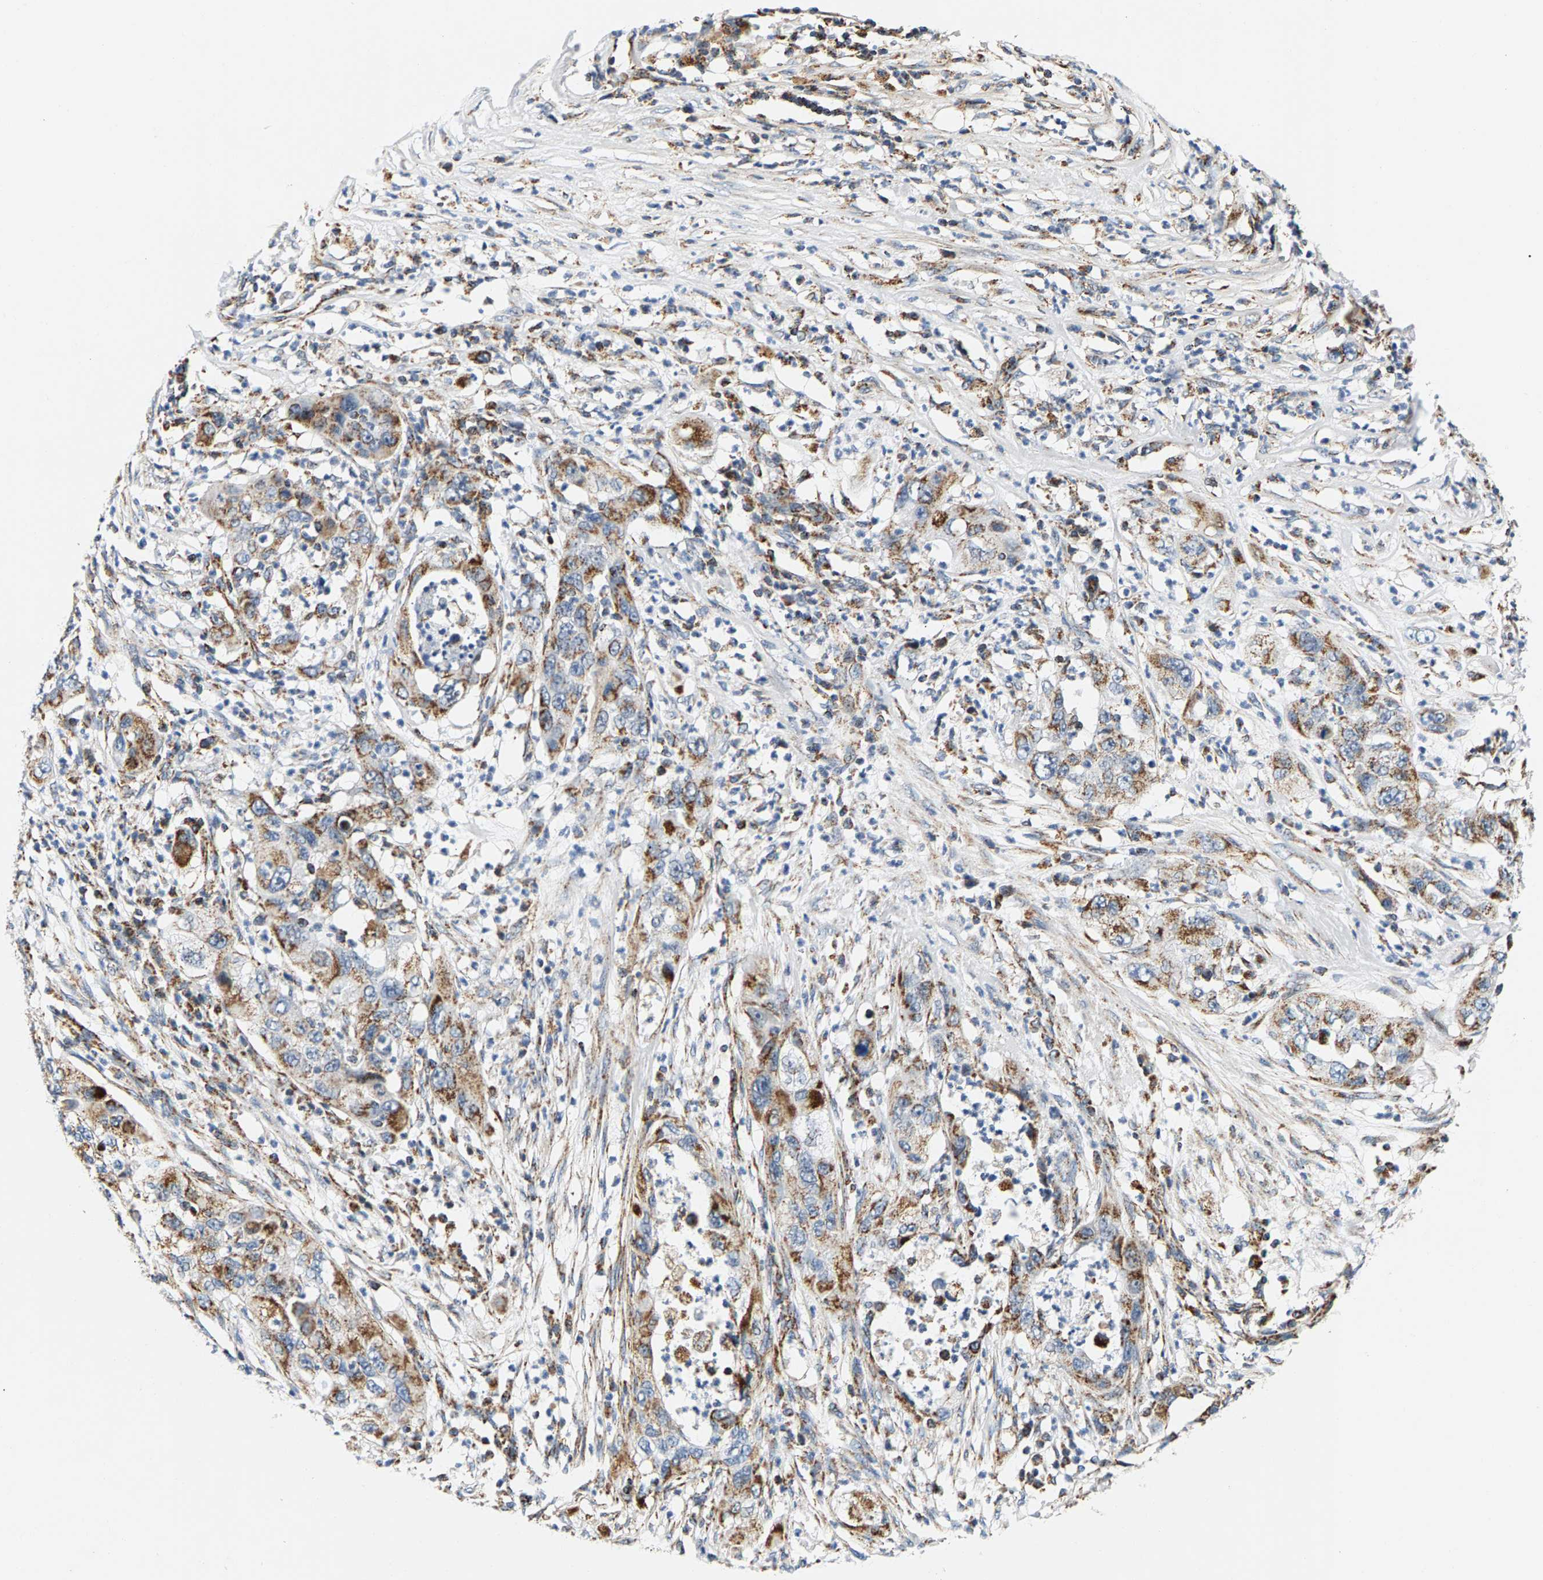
{"staining": {"intensity": "moderate", "quantity": ">75%", "location": "cytoplasmic/membranous"}, "tissue": "pancreatic cancer", "cell_type": "Tumor cells", "image_type": "cancer", "snomed": [{"axis": "morphology", "description": "Adenocarcinoma, NOS"}, {"axis": "topography", "description": "Pancreas"}], "caption": "Pancreatic adenocarcinoma tissue demonstrates moderate cytoplasmic/membranous staining in about >75% of tumor cells", "gene": "PDE1A", "patient": {"sex": "female", "age": 78}}